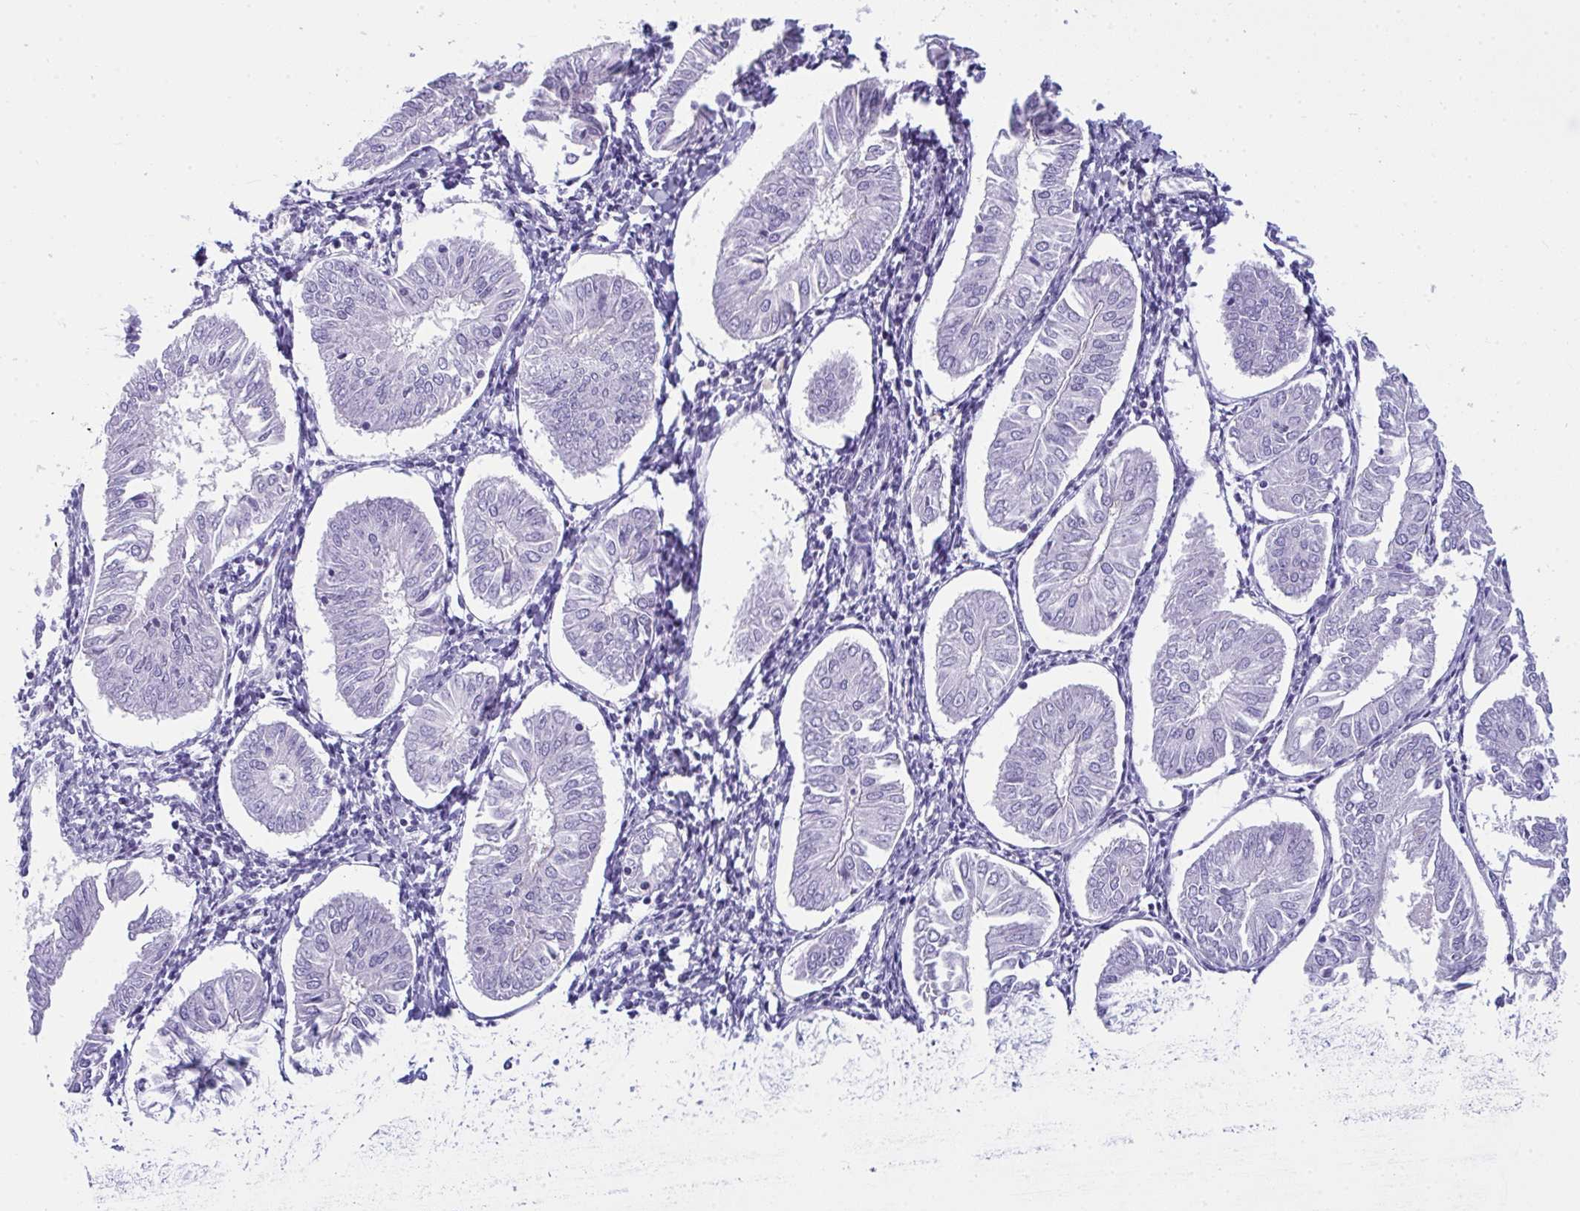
{"staining": {"intensity": "negative", "quantity": "none", "location": "none"}, "tissue": "endometrial cancer", "cell_type": "Tumor cells", "image_type": "cancer", "snomed": [{"axis": "morphology", "description": "Adenocarcinoma, NOS"}, {"axis": "topography", "description": "Endometrium"}], "caption": "Immunohistochemistry (IHC) histopathology image of endometrial adenocarcinoma stained for a protein (brown), which demonstrates no staining in tumor cells.", "gene": "SUZ12", "patient": {"sex": "female", "age": 58}}